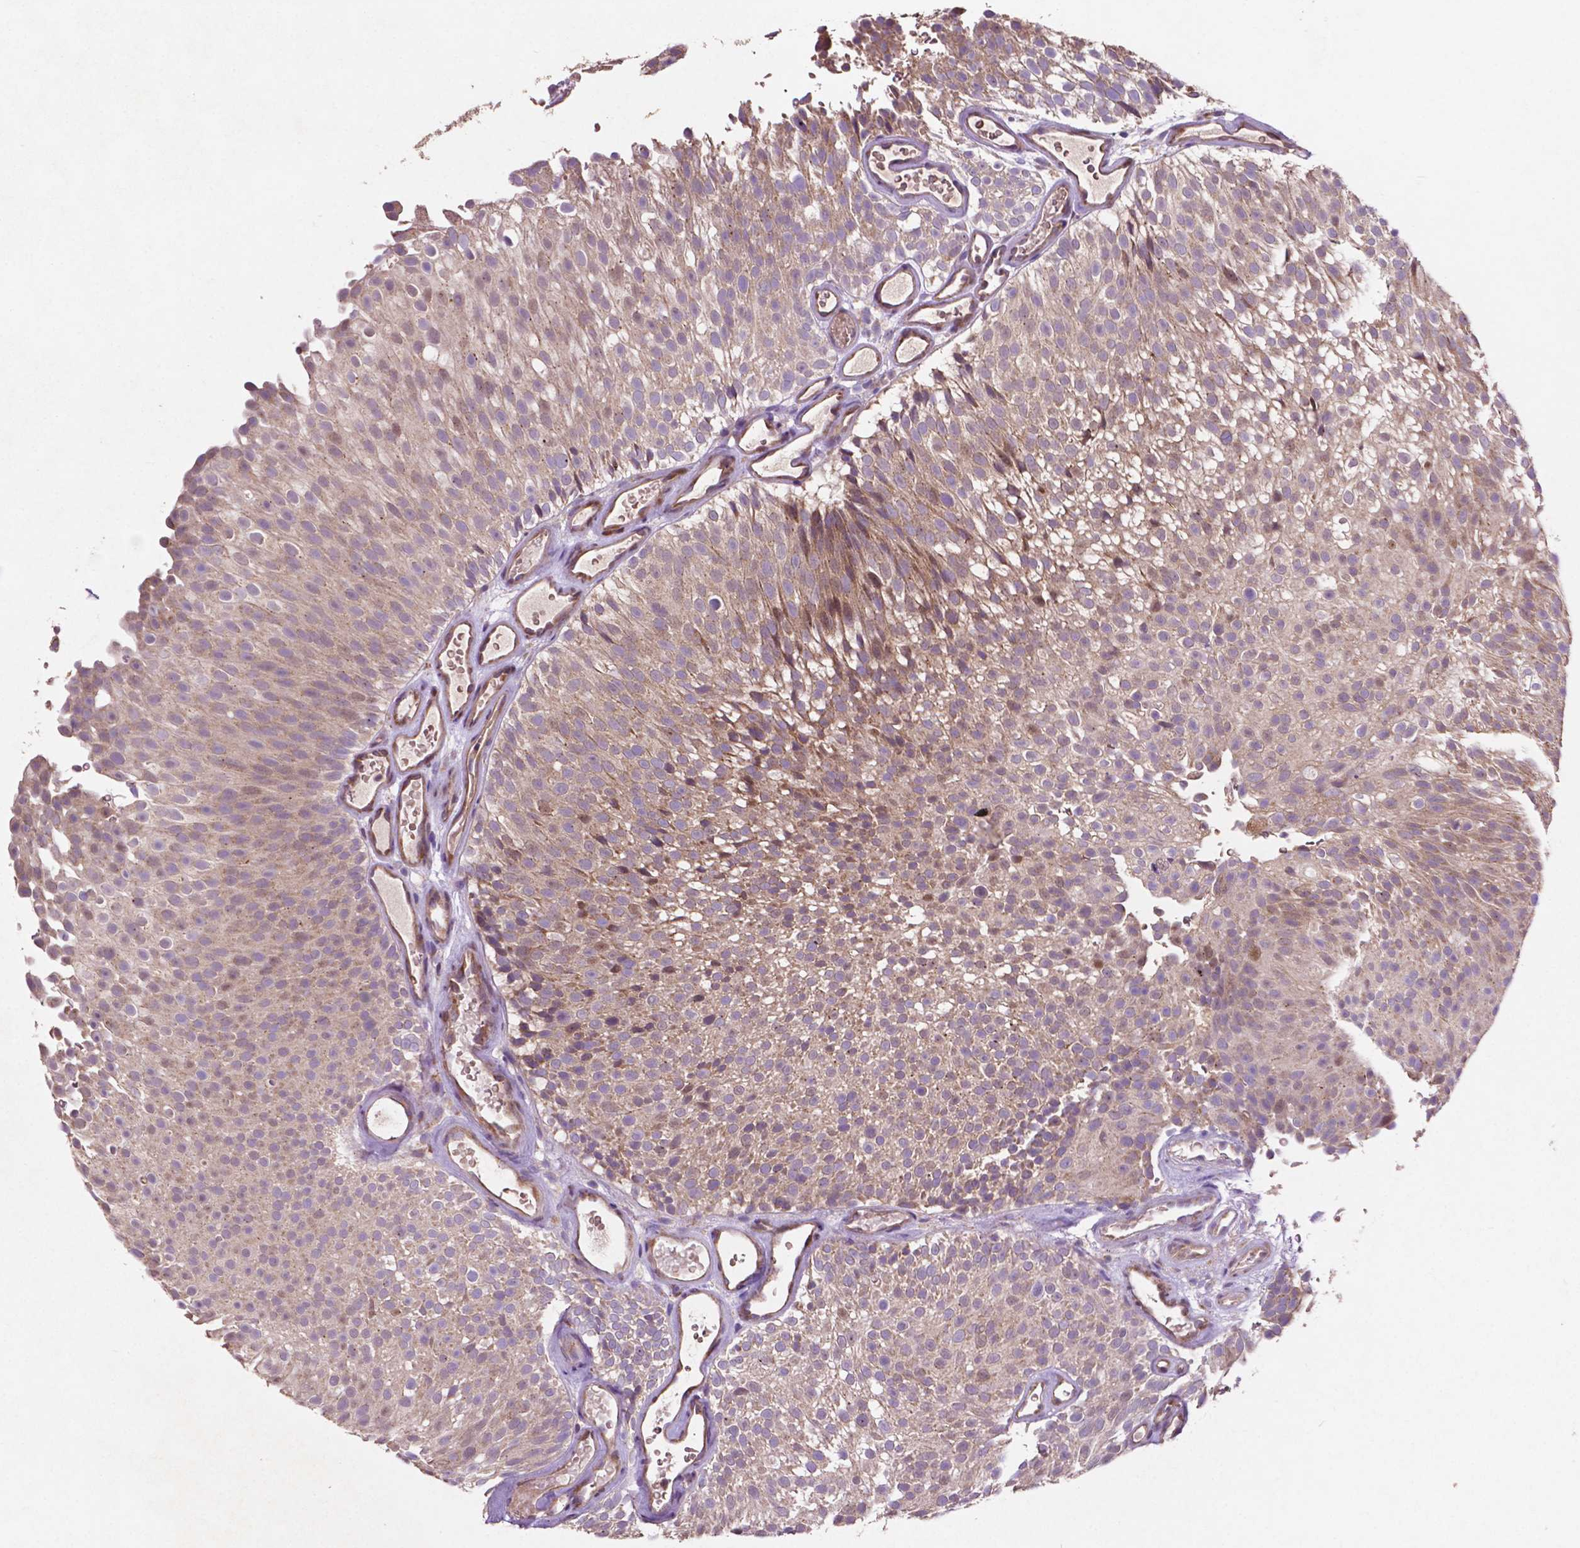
{"staining": {"intensity": "moderate", "quantity": "<25%", "location": "cytoplasmic/membranous"}, "tissue": "urothelial cancer", "cell_type": "Tumor cells", "image_type": "cancer", "snomed": [{"axis": "morphology", "description": "Urothelial carcinoma, Low grade"}, {"axis": "topography", "description": "Urinary bladder"}], "caption": "Human urothelial cancer stained for a protein (brown) demonstrates moderate cytoplasmic/membranous positive staining in about <25% of tumor cells.", "gene": "MBTPS1", "patient": {"sex": "male", "age": 78}}